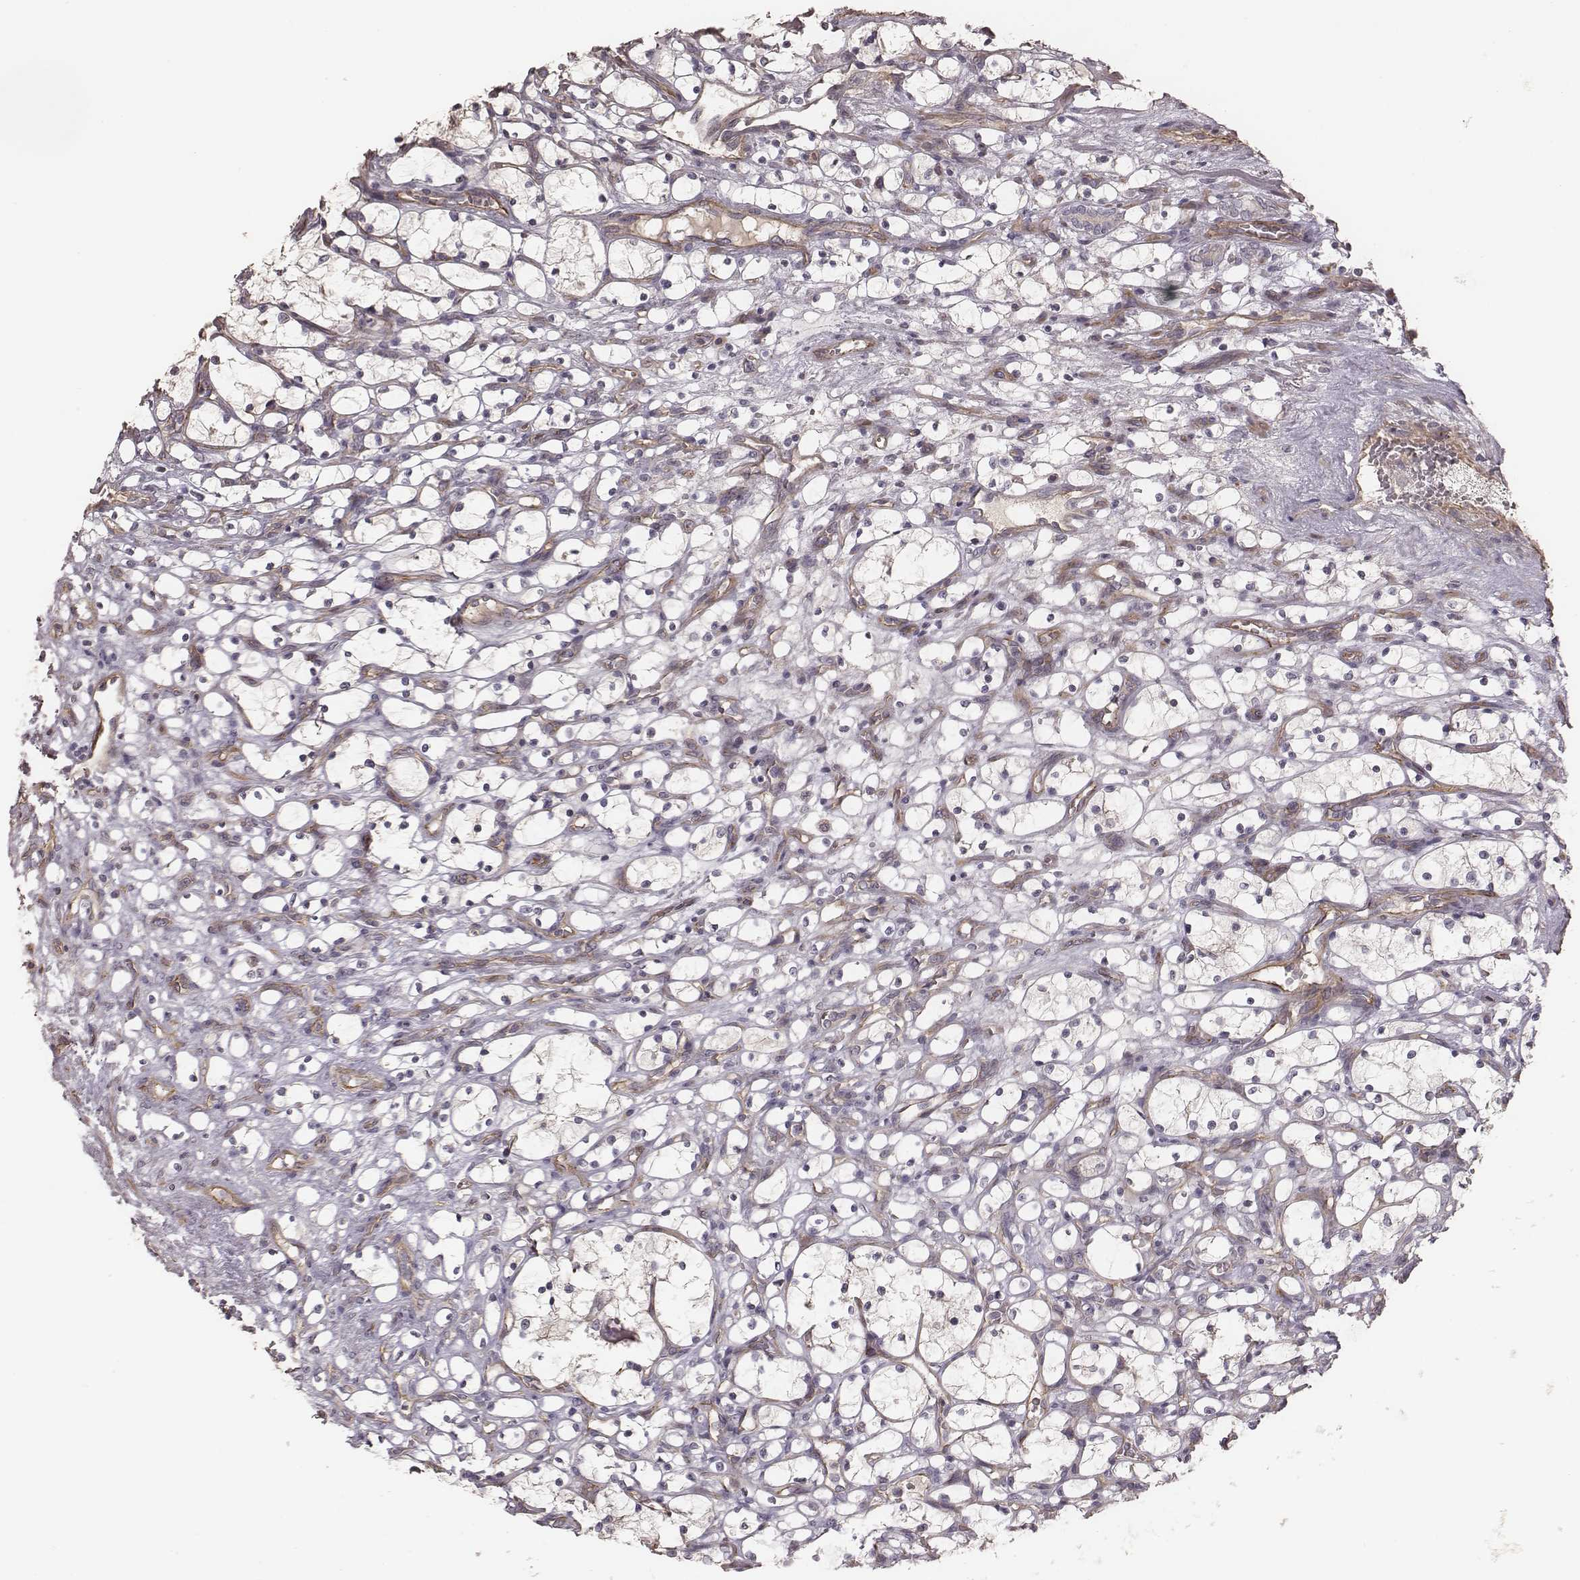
{"staining": {"intensity": "negative", "quantity": "none", "location": "none"}, "tissue": "renal cancer", "cell_type": "Tumor cells", "image_type": "cancer", "snomed": [{"axis": "morphology", "description": "Adenocarcinoma, NOS"}, {"axis": "topography", "description": "Kidney"}], "caption": "Protein analysis of renal adenocarcinoma reveals no significant expression in tumor cells.", "gene": "OTOGL", "patient": {"sex": "female", "age": 69}}